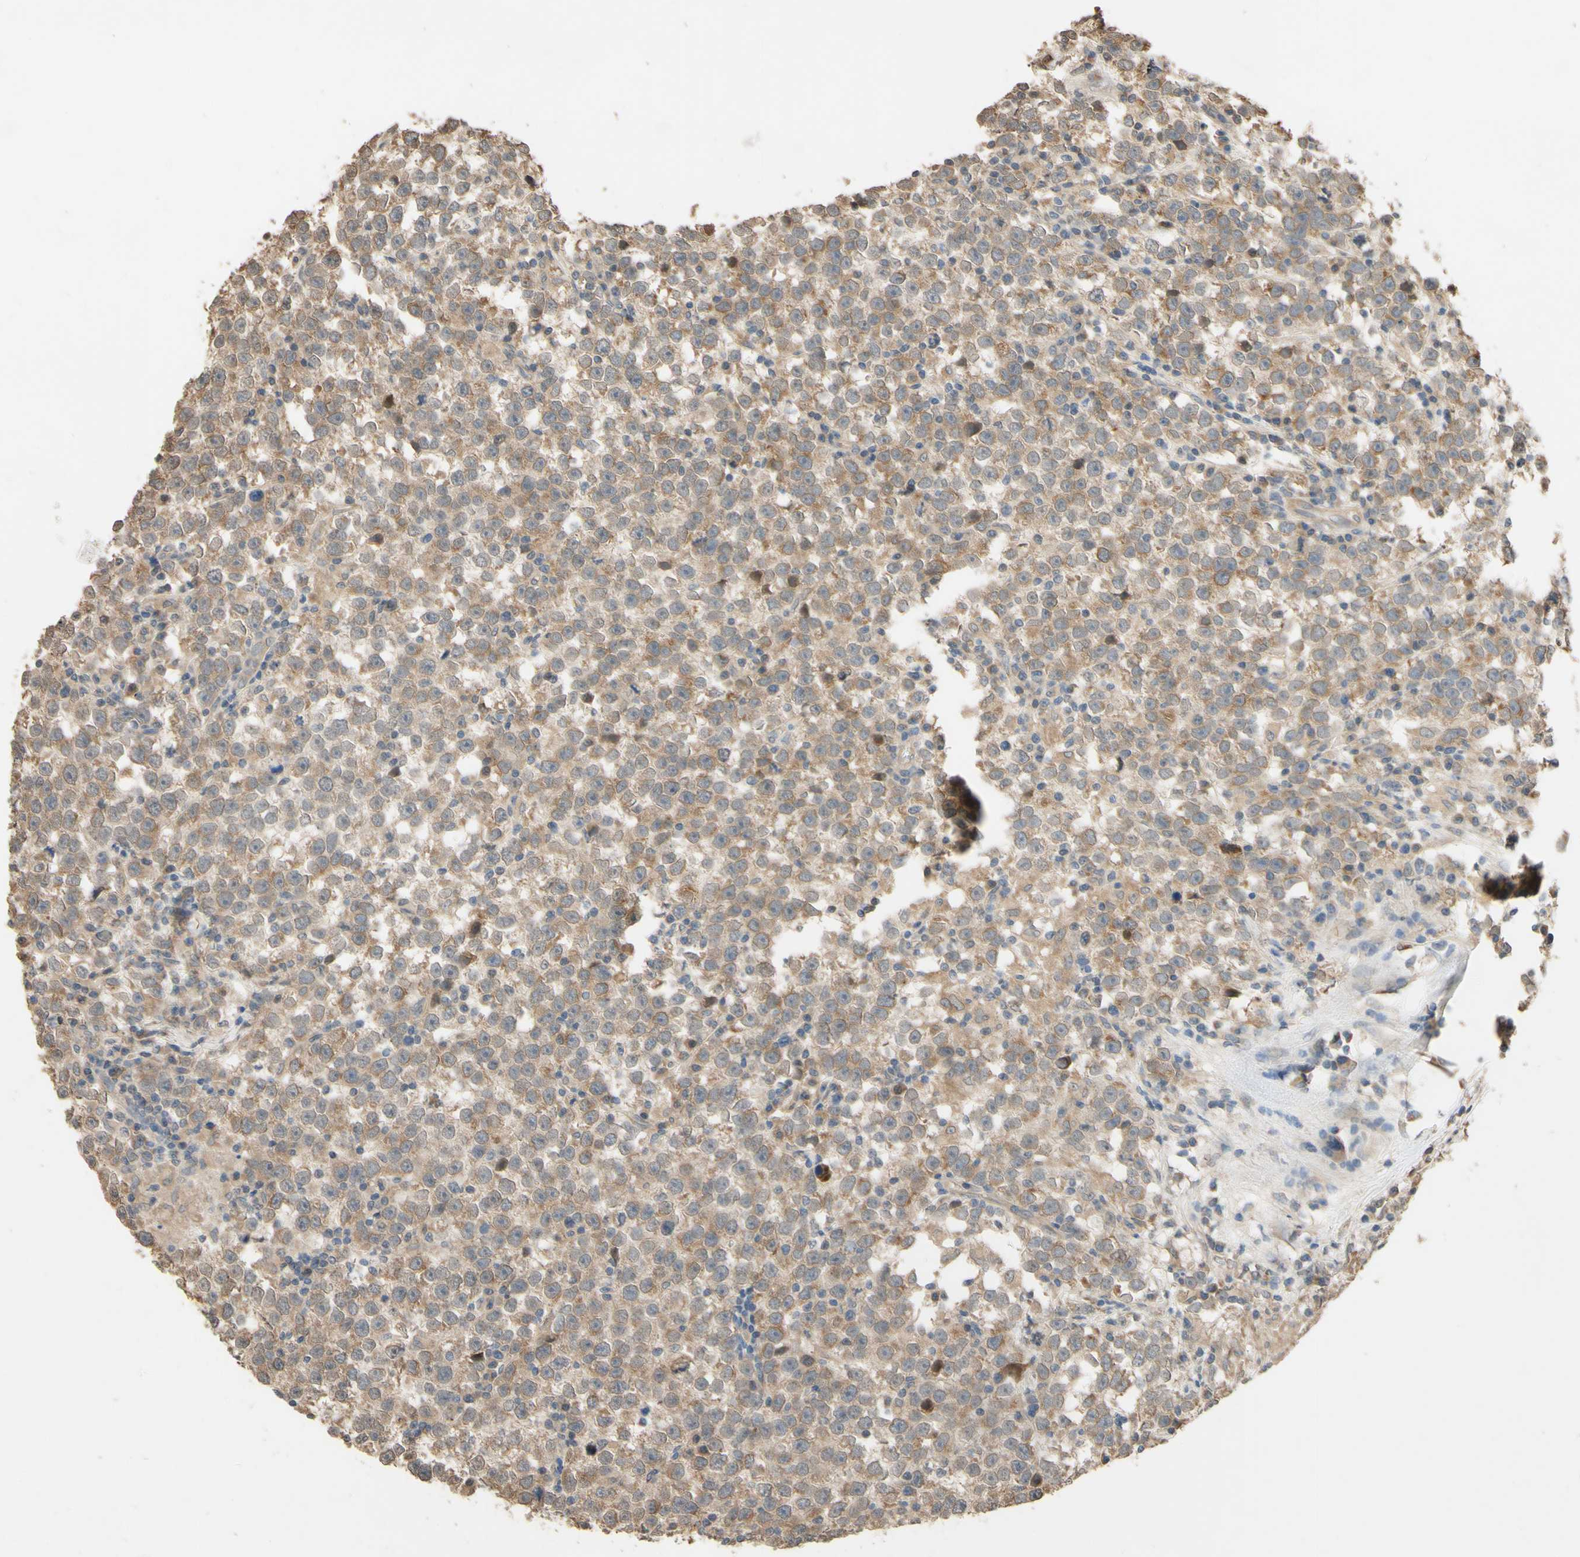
{"staining": {"intensity": "weak", "quantity": ">75%", "location": "cytoplasmic/membranous"}, "tissue": "testis cancer", "cell_type": "Tumor cells", "image_type": "cancer", "snomed": [{"axis": "morphology", "description": "Seminoma, NOS"}, {"axis": "topography", "description": "Testis"}], "caption": "DAB immunohistochemical staining of human testis cancer shows weak cytoplasmic/membranous protein positivity in about >75% of tumor cells.", "gene": "SMIM19", "patient": {"sex": "male", "age": 43}}